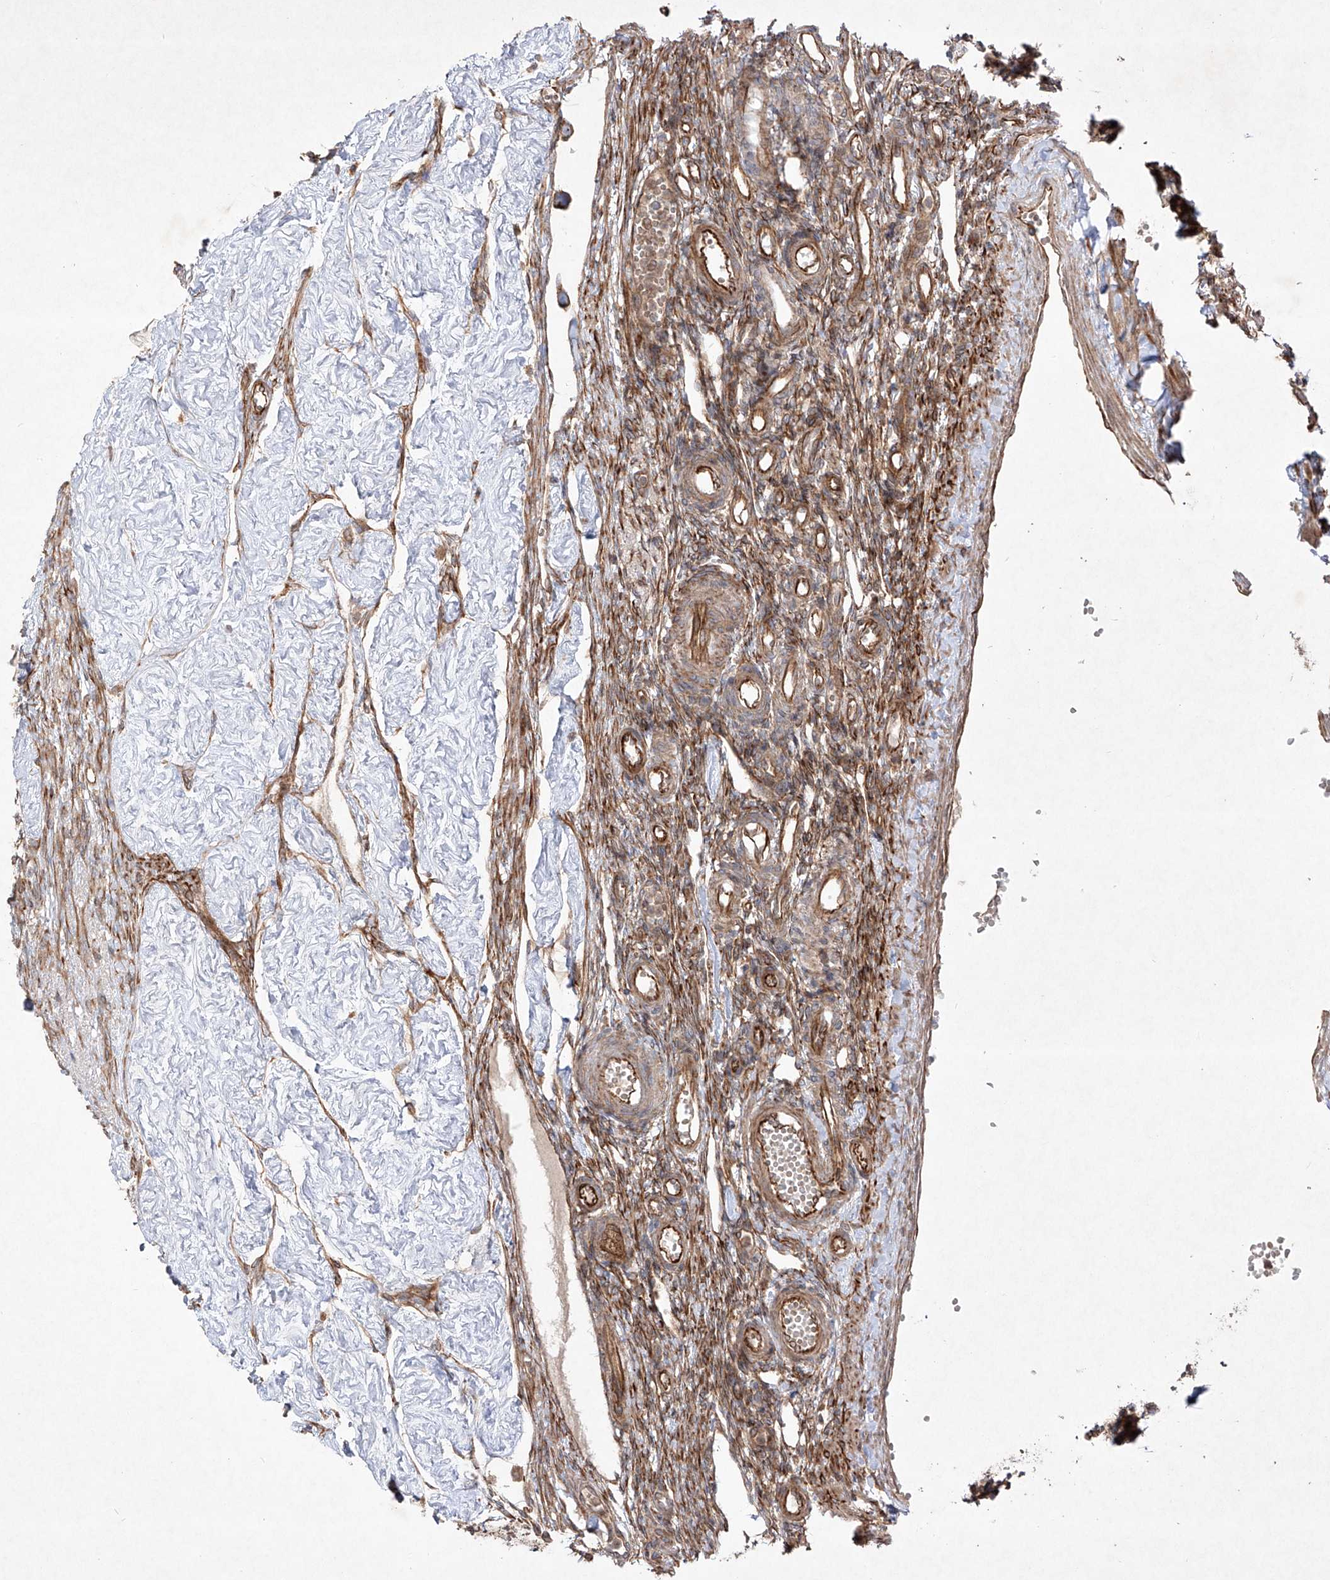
{"staining": {"intensity": "moderate", "quantity": ">75%", "location": "cytoplasmic/membranous"}, "tissue": "ovary", "cell_type": "Ovarian stroma cells", "image_type": "normal", "snomed": [{"axis": "morphology", "description": "Normal tissue, NOS"}, {"axis": "morphology", "description": "Cyst, NOS"}, {"axis": "topography", "description": "Ovary"}], "caption": "The image demonstrates a brown stain indicating the presence of a protein in the cytoplasmic/membranous of ovarian stroma cells in ovary. Immunohistochemistry (ihc) stains the protein in brown and the nuclei are stained blue.", "gene": "YKT6", "patient": {"sex": "female", "age": 33}}